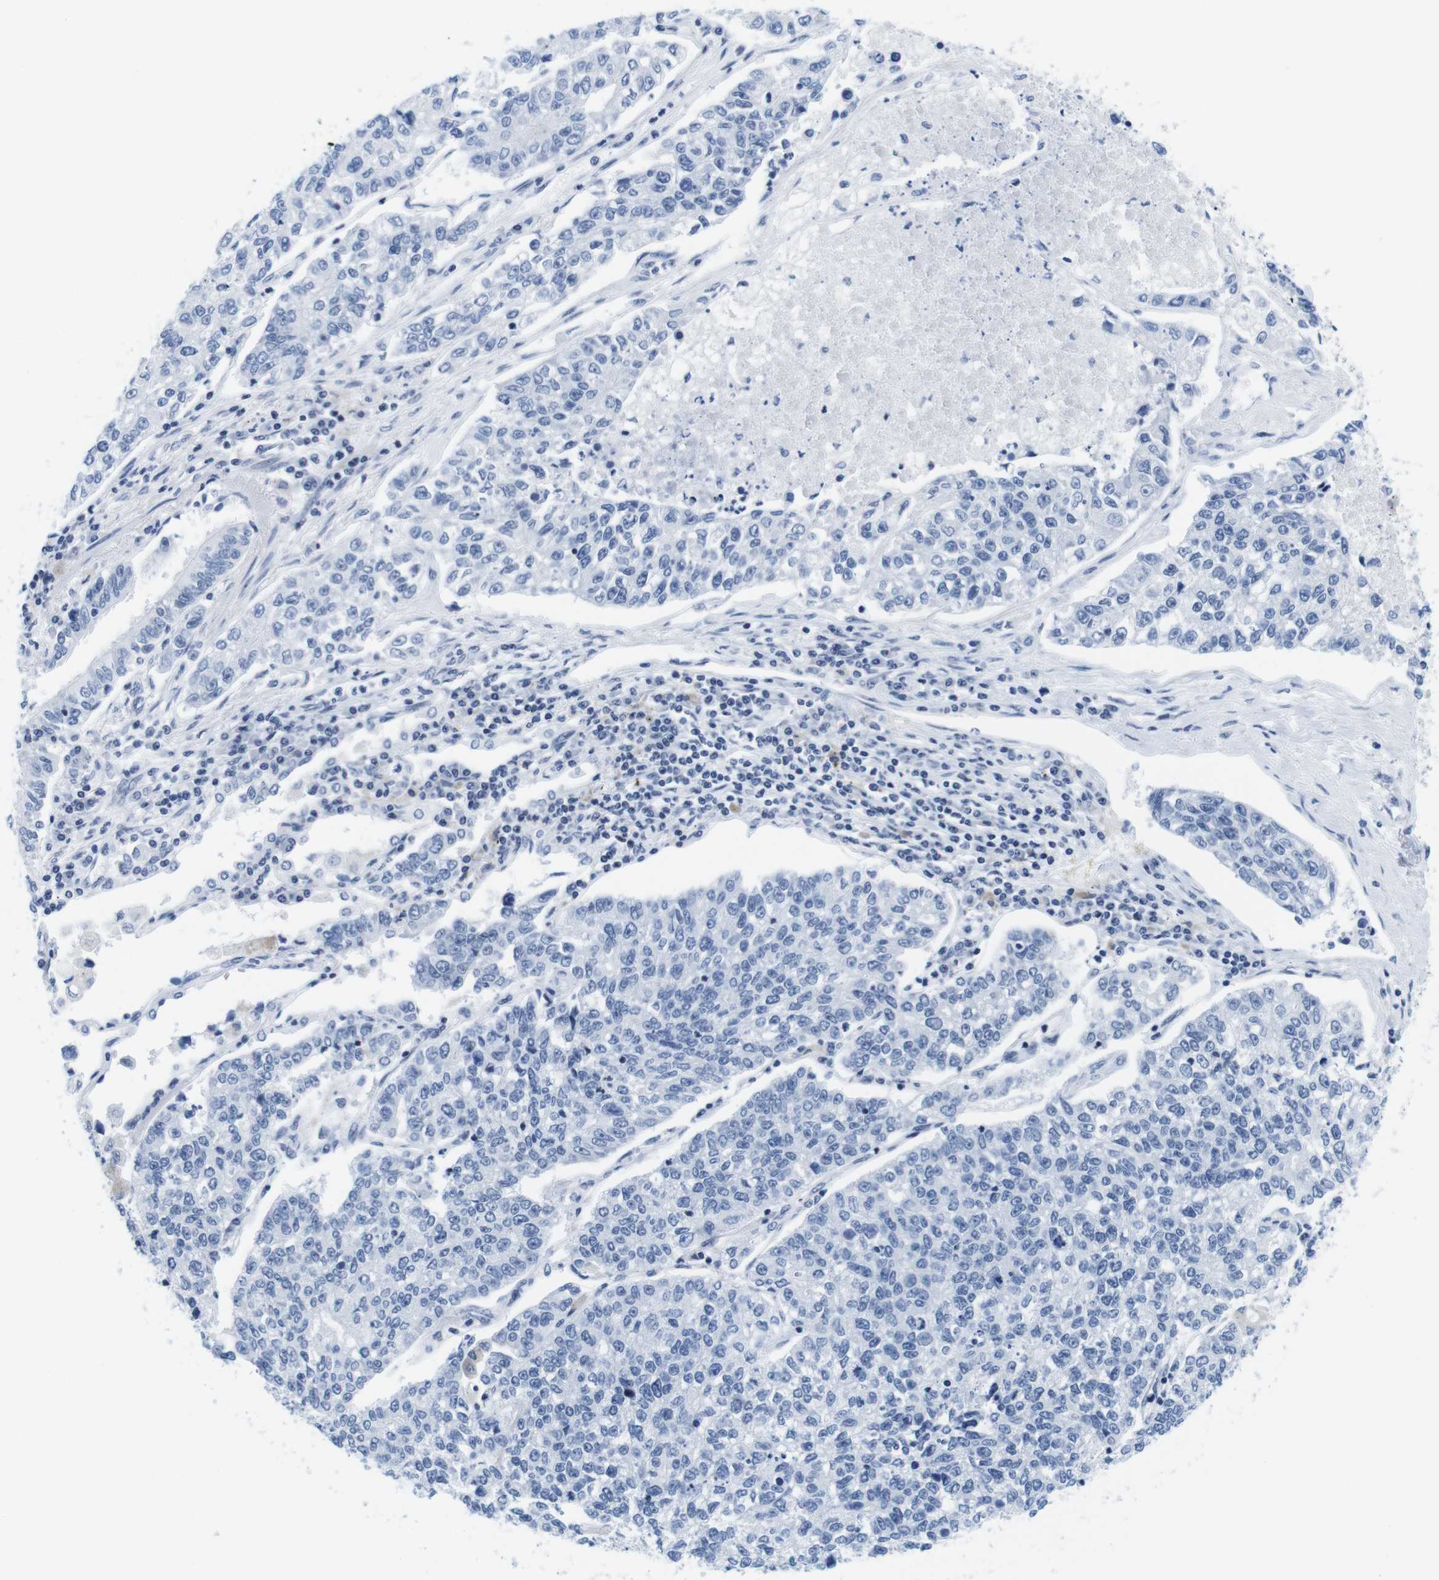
{"staining": {"intensity": "negative", "quantity": "none", "location": "none"}, "tissue": "lung cancer", "cell_type": "Tumor cells", "image_type": "cancer", "snomed": [{"axis": "morphology", "description": "Adenocarcinoma, NOS"}, {"axis": "topography", "description": "Lung"}], "caption": "DAB immunohistochemical staining of human lung adenocarcinoma demonstrates no significant expression in tumor cells.", "gene": "IFI16", "patient": {"sex": "male", "age": 49}}